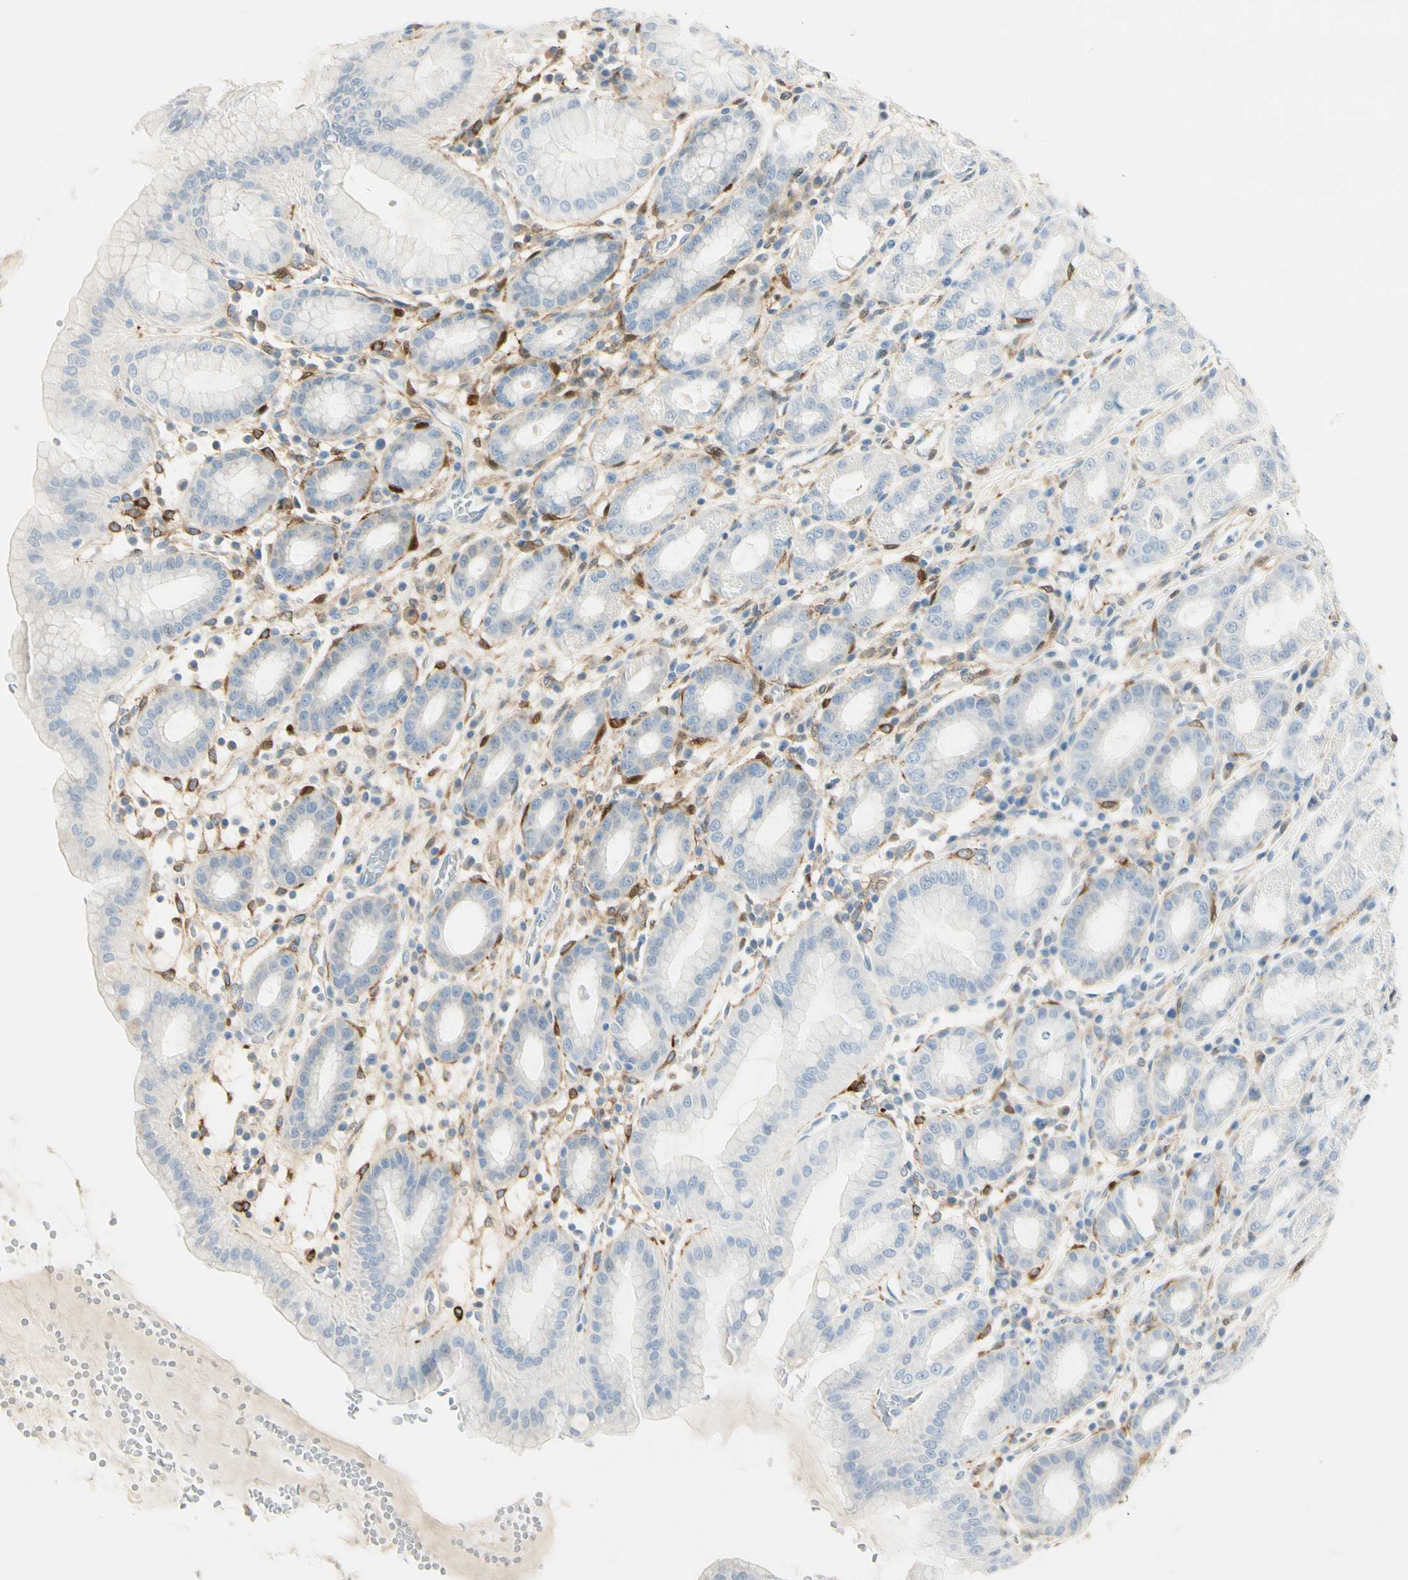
{"staining": {"intensity": "negative", "quantity": "none", "location": "none"}, "tissue": "stomach", "cell_type": "Glandular cells", "image_type": "normal", "snomed": [{"axis": "morphology", "description": "Normal tissue, NOS"}, {"axis": "topography", "description": "Stomach, upper"}], "caption": "This is a micrograph of immunohistochemistry staining of benign stomach, which shows no expression in glandular cells. (DAB (3,3'-diaminobenzidine) immunohistochemistry with hematoxylin counter stain).", "gene": "AMPH", "patient": {"sex": "male", "age": 68}}